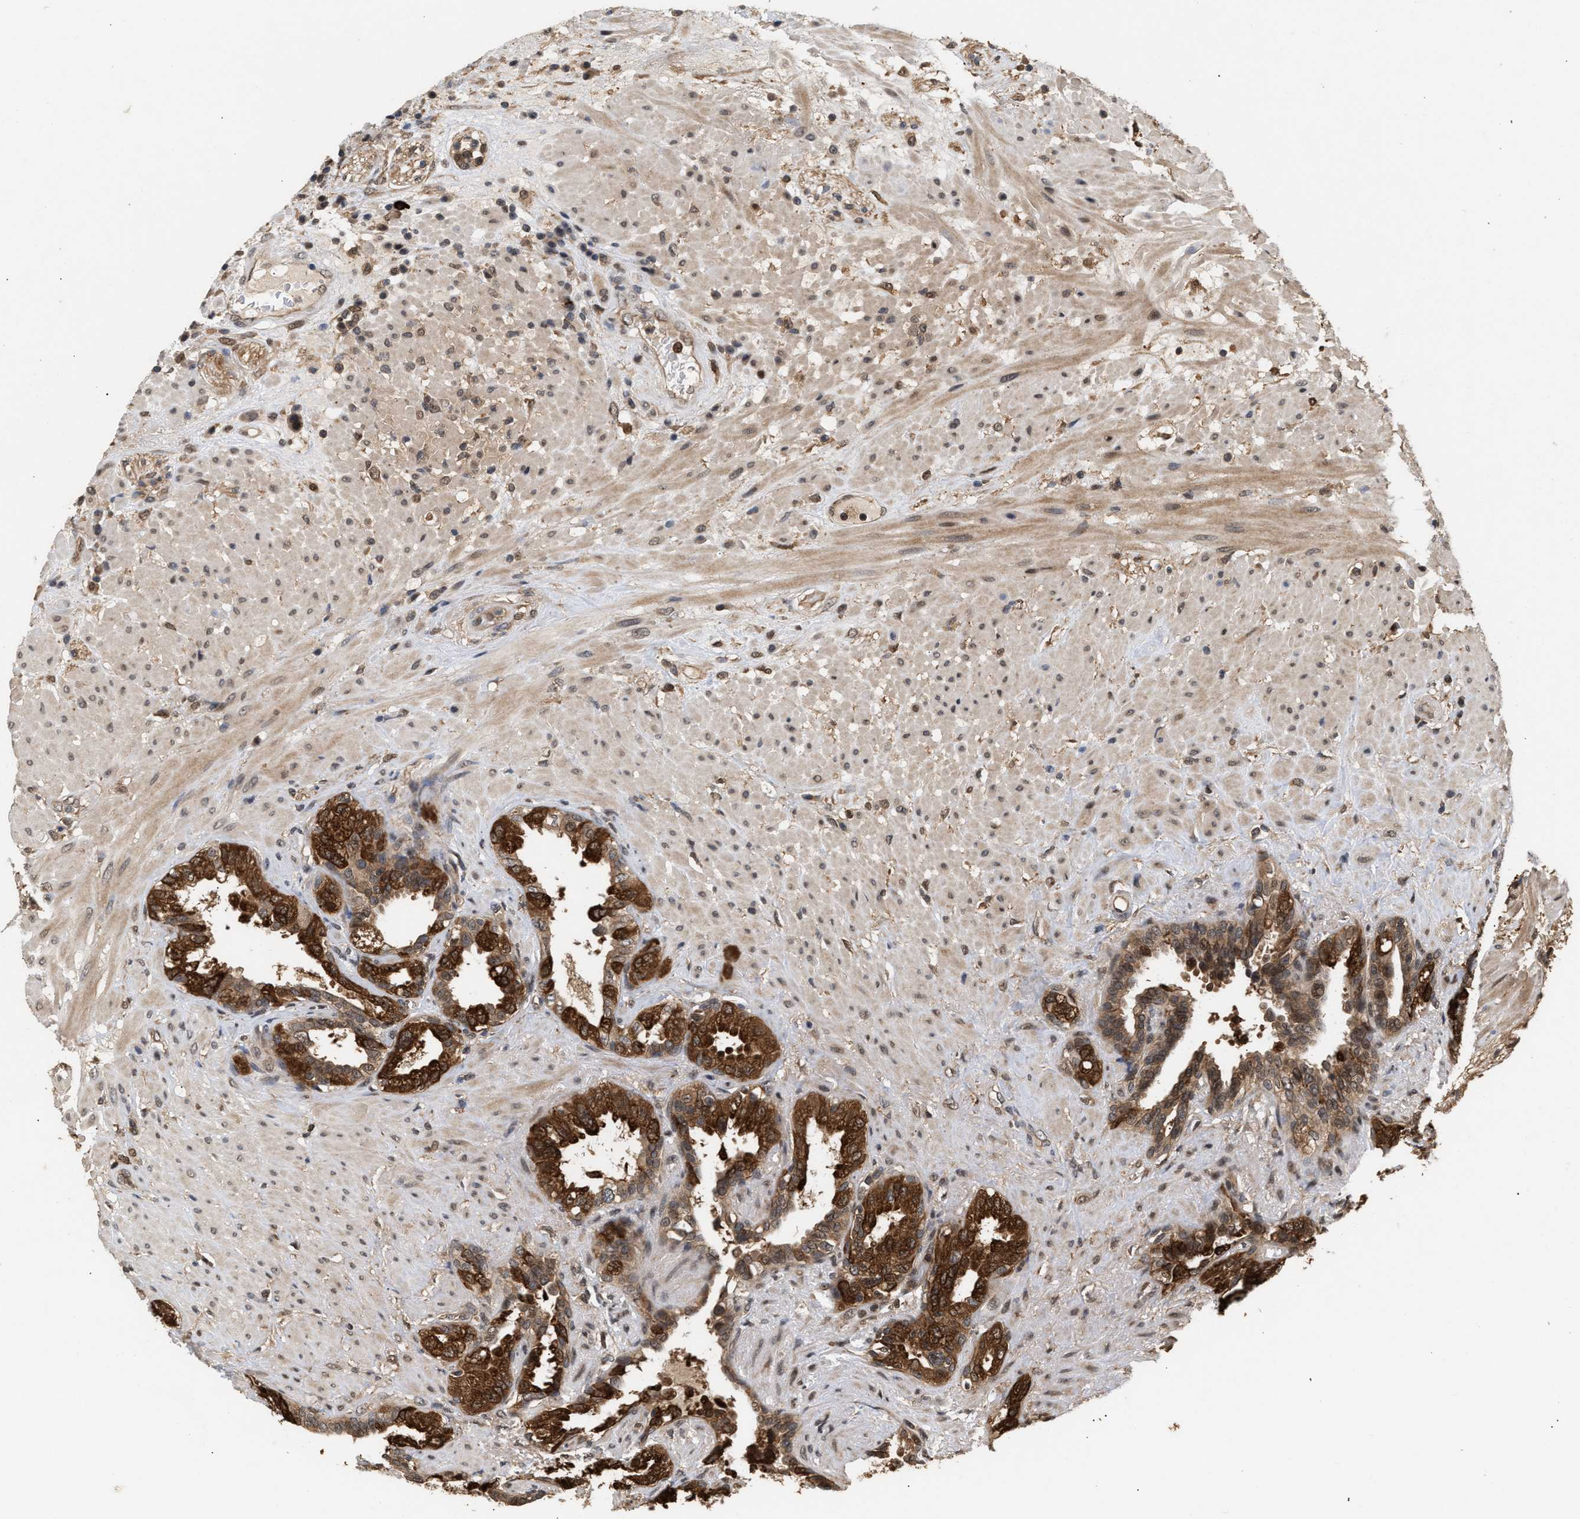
{"staining": {"intensity": "strong", "quantity": ">75%", "location": "cytoplasmic/membranous,nuclear"}, "tissue": "seminal vesicle", "cell_type": "Glandular cells", "image_type": "normal", "snomed": [{"axis": "morphology", "description": "Normal tissue, NOS"}, {"axis": "topography", "description": "Seminal veicle"}], "caption": "Immunohistochemical staining of normal seminal vesicle demonstrates strong cytoplasmic/membranous,nuclear protein positivity in about >75% of glandular cells.", "gene": "ABHD5", "patient": {"sex": "male", "age": 61}}